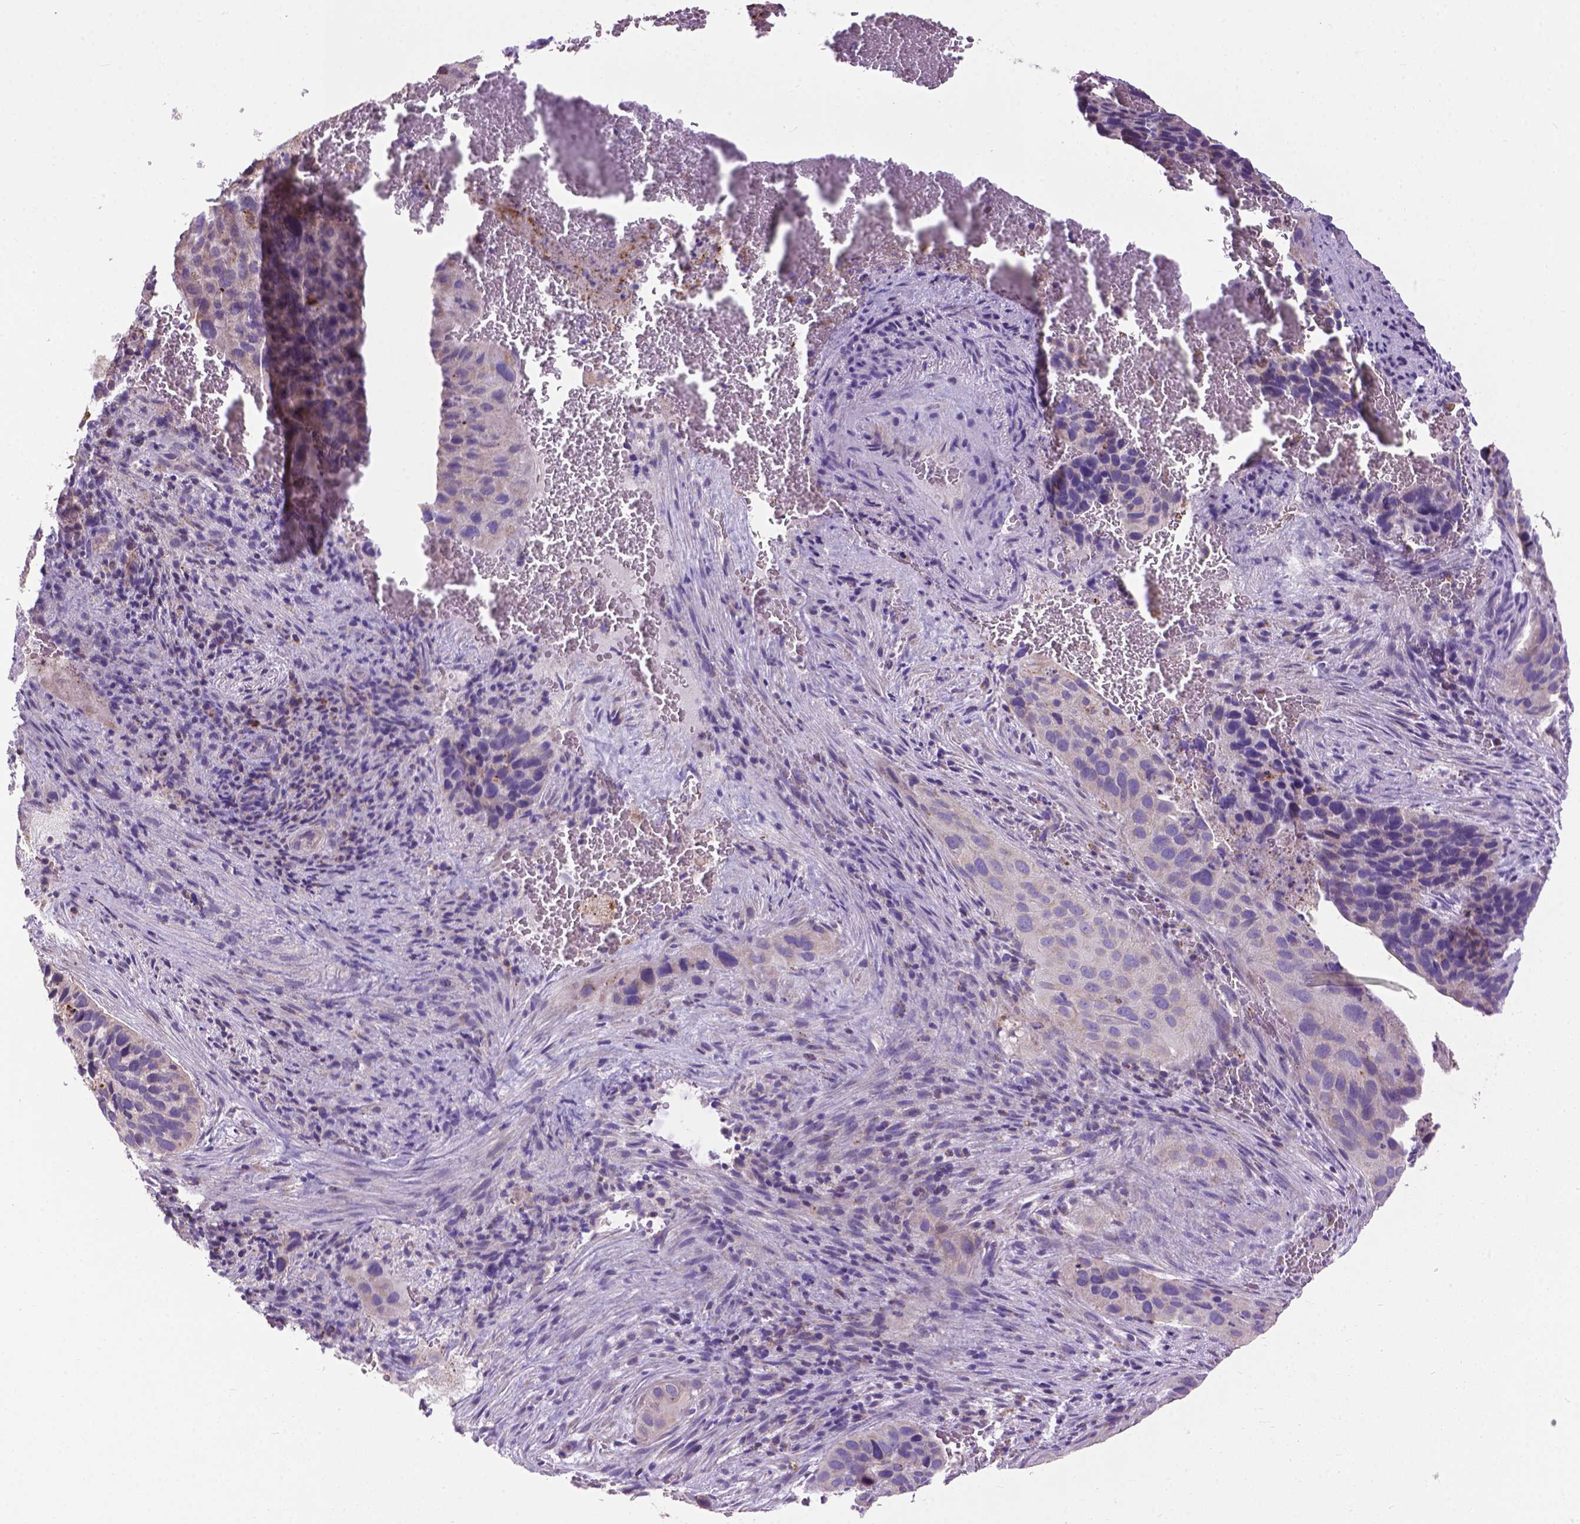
{"staining": {"intensity": "negative", "quantity": "none", "location": "none"}, "tissue": "cervical cancer", "cell_type": "Tumor cells", "image_type": "cancer", "snomed": [{"axis": "morphology", "description": "Squamous cell carcinoma, NOS"}, {"axis": "topography", "description": "Cervix"}], "caption": "DAB immunohistochemical staining of cervical squamous cell carcinoma demonstrates no significant expression in tumor cells.", "gene": "VDAC1", "patient": {"sex": "female", "age": 38}}